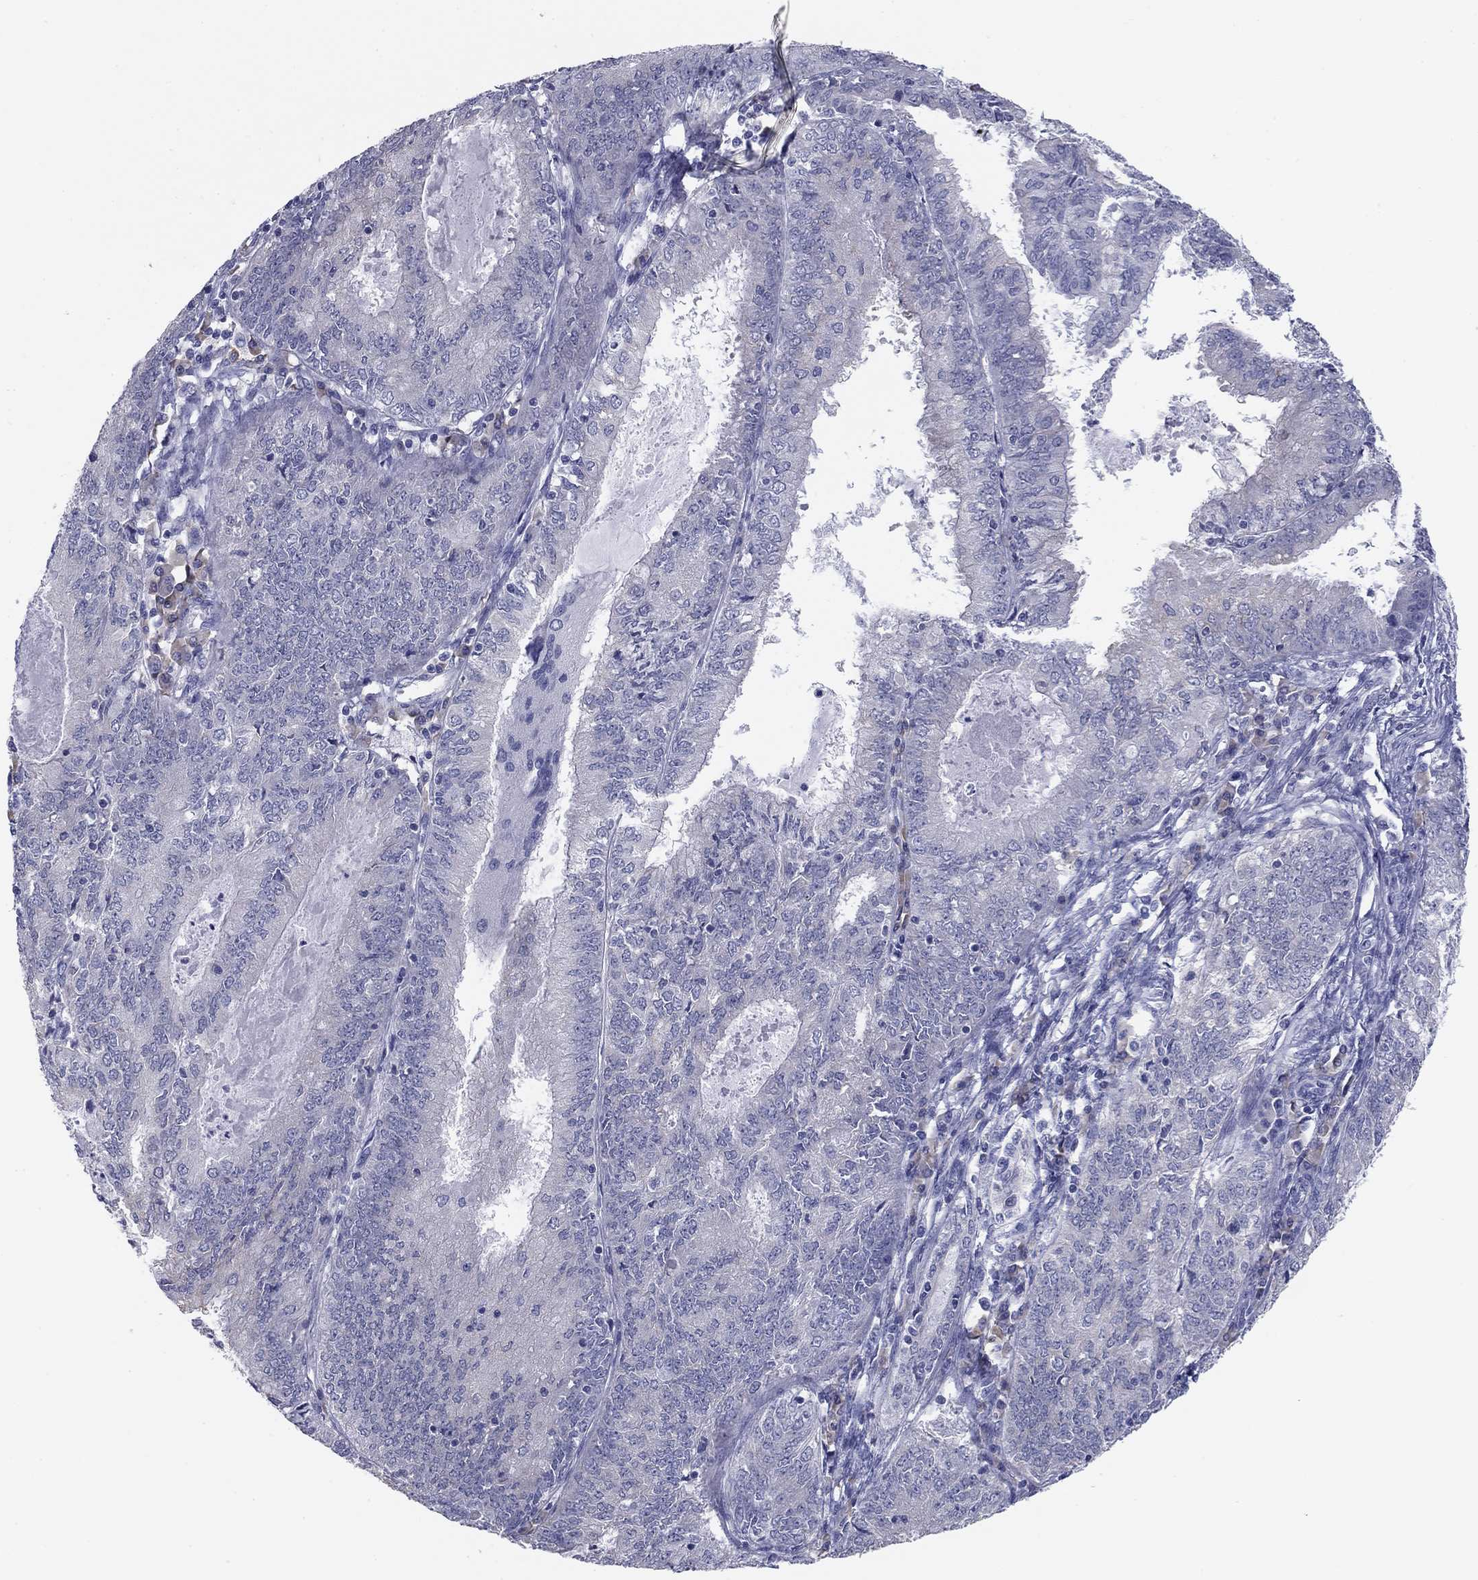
{"staining": {"intensity": "negative", "quantity": "none", "location": "none"}, "tissue": "endometrial cancer", "cell_type": "Tumor cells", "image_type": "cancer", "snomed": [{"axis": "morphology", "description": "Adenocarcinoma, NOS"}, {"axis": "topography", "description": "Endometrium"}], "caption": "This is an immunohistochemistry micrograph of human endometrial cancer (adenocarcinoma). There is no expression in tumor cells.", "gene": "GRK7", "patient": {"sex": "female", "age": 57}}